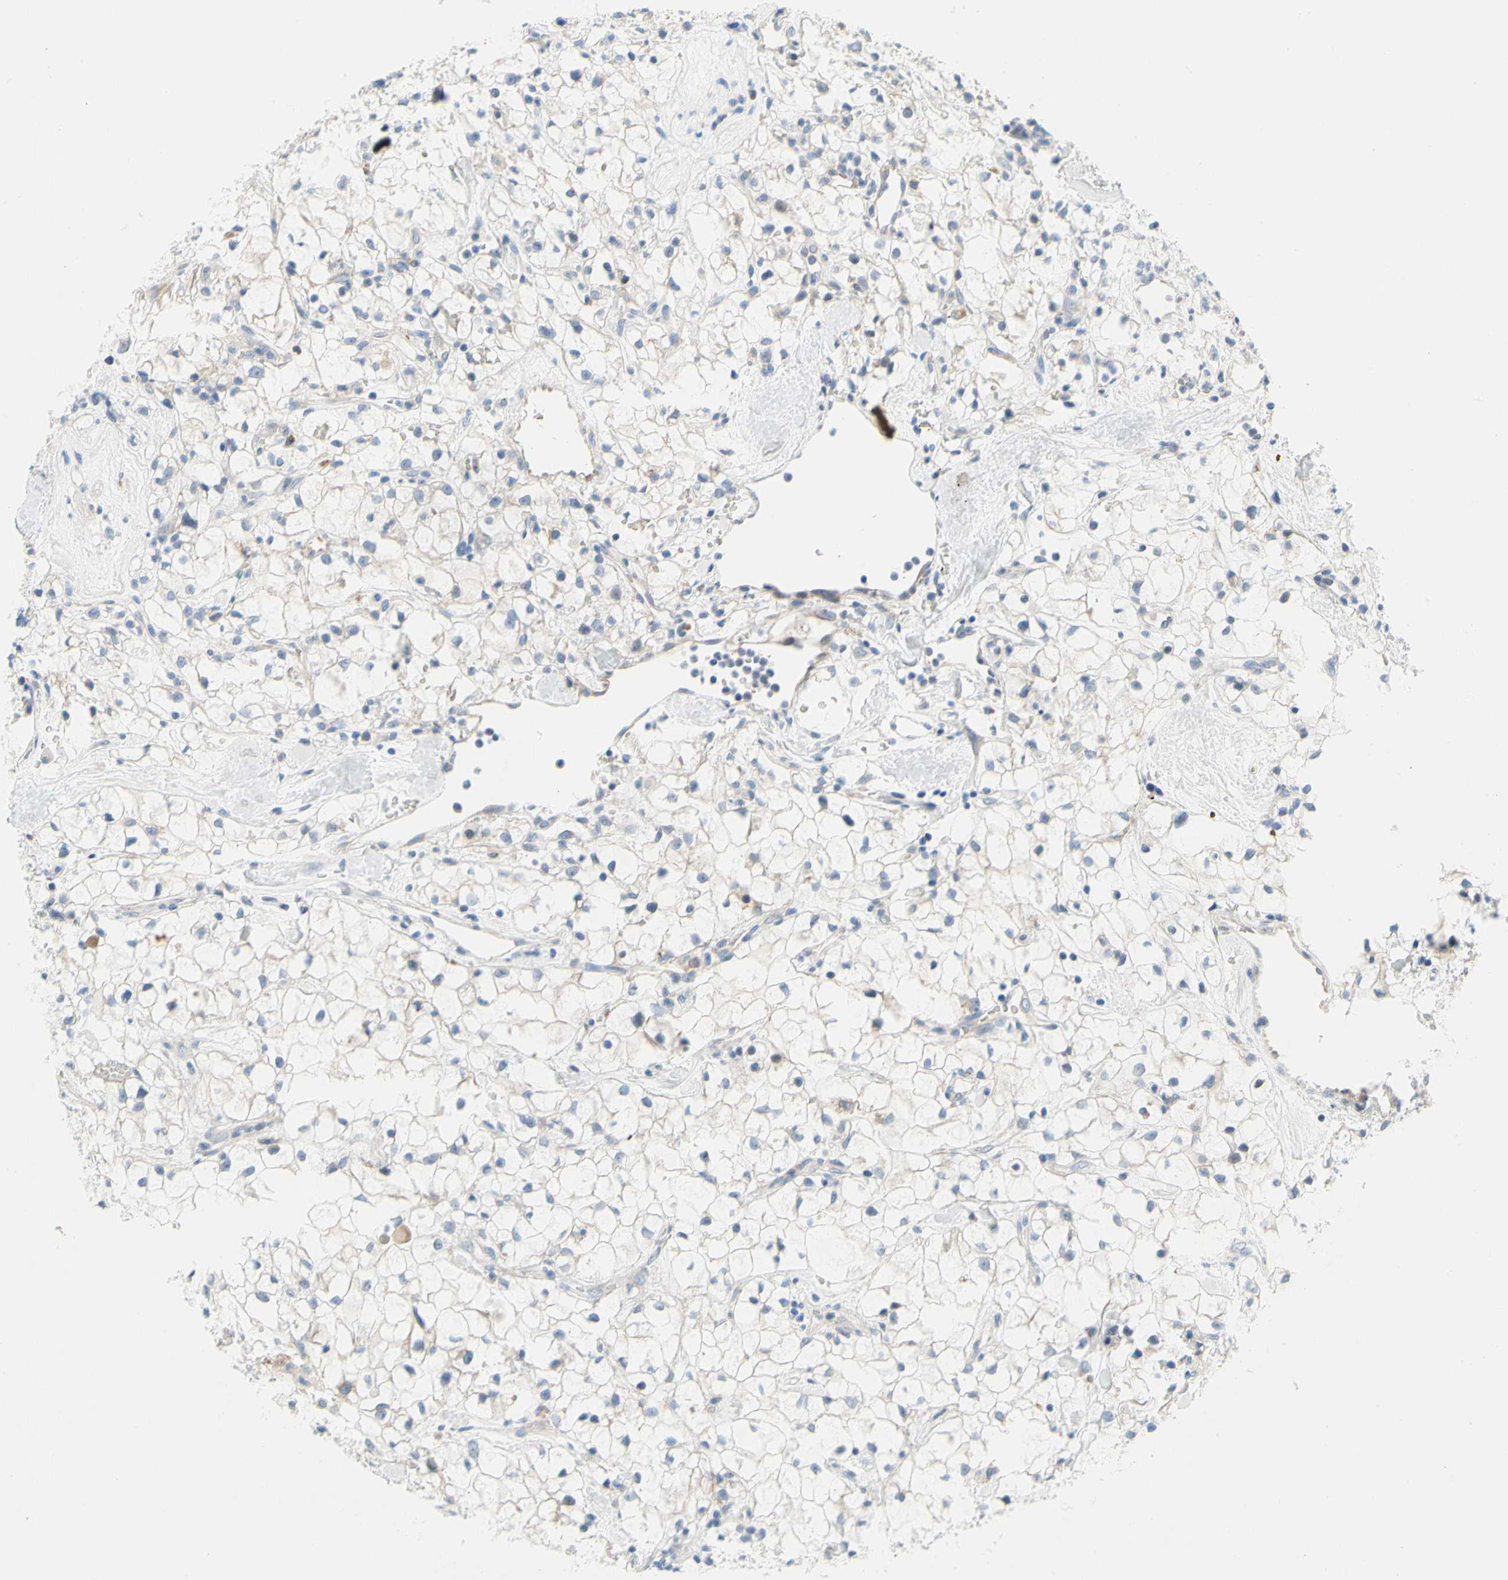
{"staining": {"intensity": "negative", "quantity": "none", "location": "none"}, "tissue": "renal cancer", "cell_type": "Tumor cells", "image_type": "cancer", "snomed": [{"axis": "morphology", "description": "Adenocarcinoma, NOS"}, {"axis": "topography", "description": "Kidney"}], "caption": "DAB (3,3'-diaminobenzidine) immunohistochemical staining of human adenocarcinoma (renal) exhibits no significant expression in tumor cells.", "gene": "STXBP1", "patient": {"sex": "female", "age": 60}}